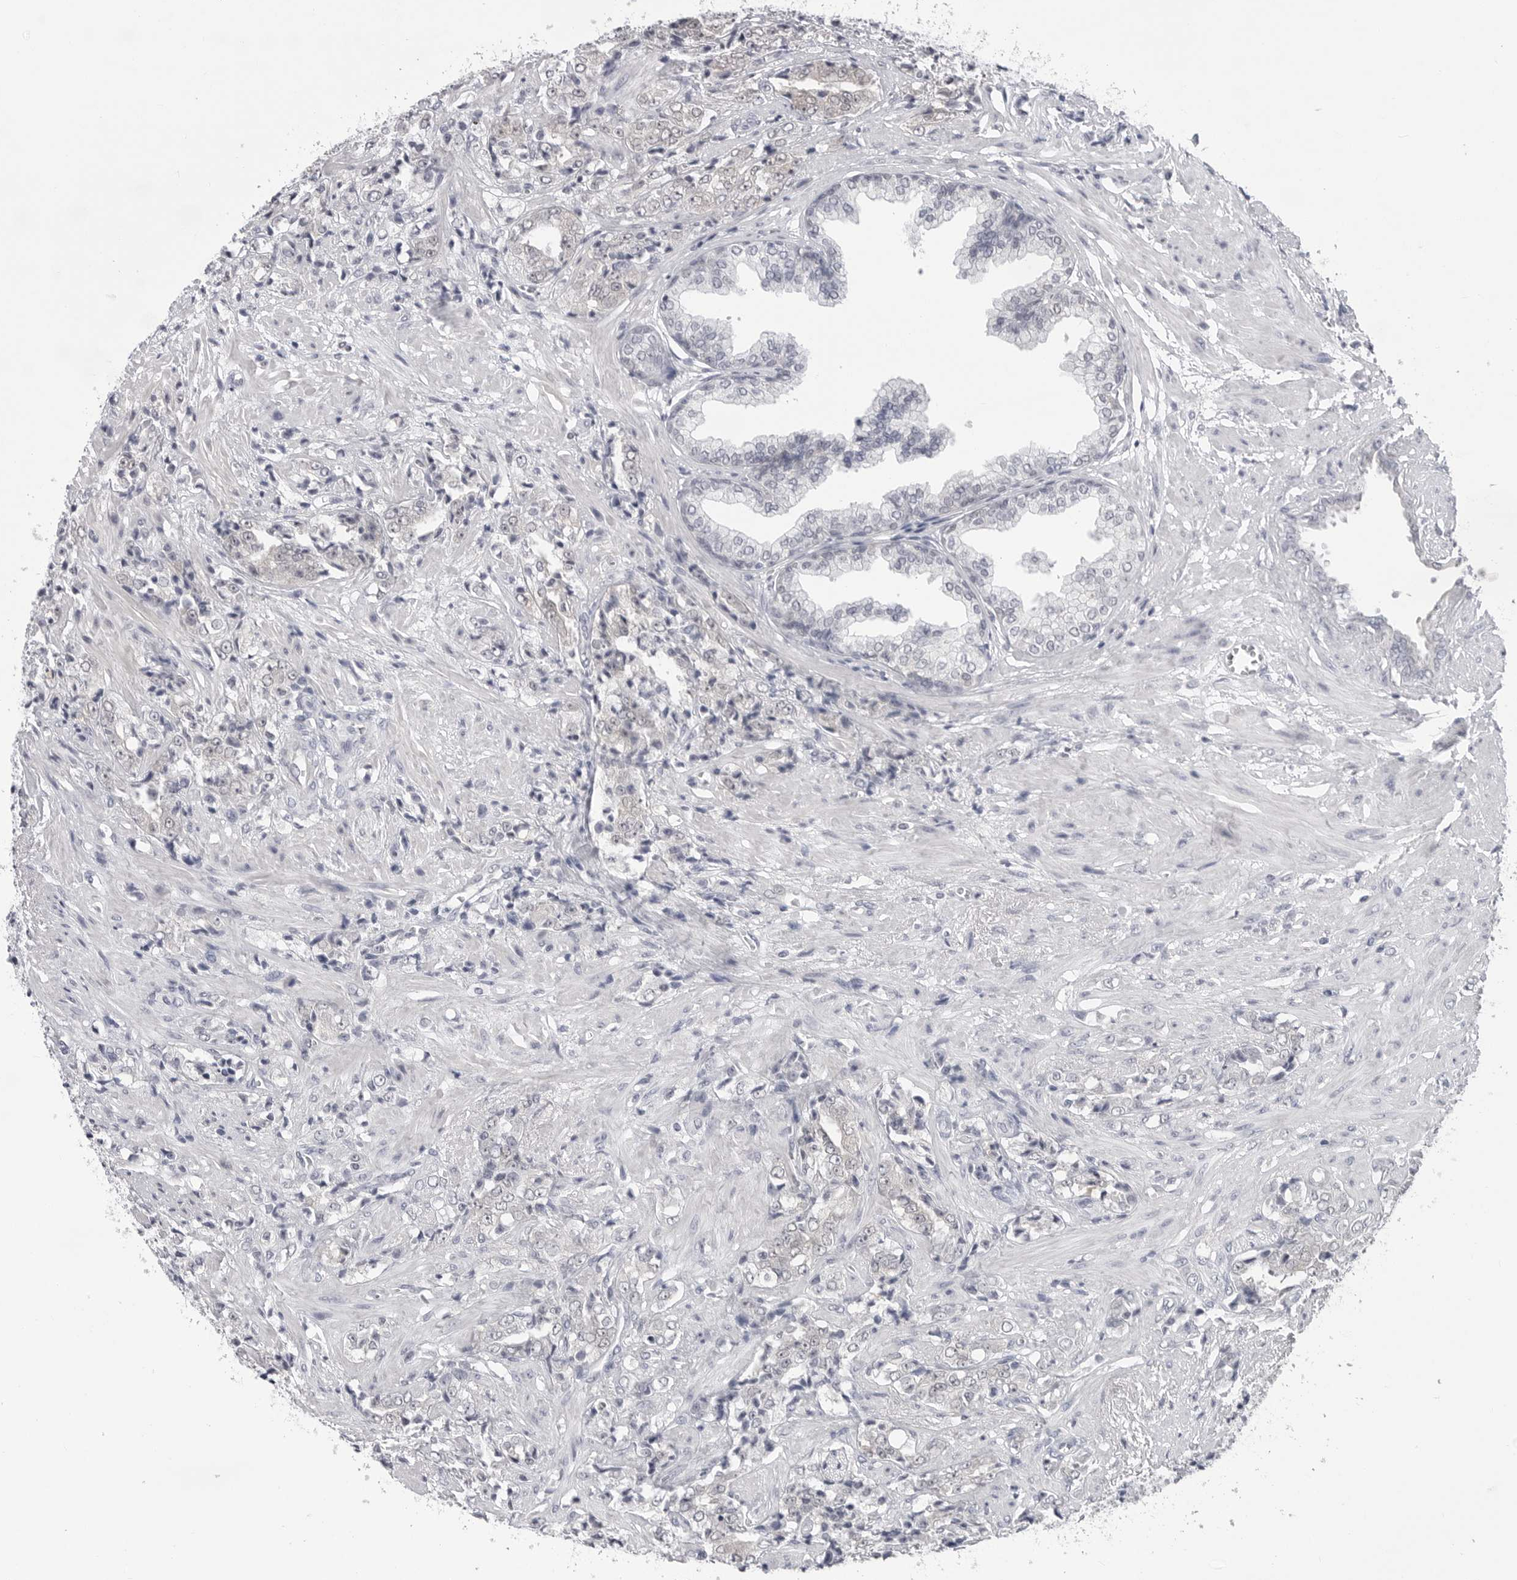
{"staining": {"intensity": "negative", "quantity": "none", "location": "none"}, "tissue": "prostate cancer", "cell_type": "Tumor cells", "image_type": "cancer", "snomed": [{"axis": "morphology", "description": "Adenocarcinoma, High grade"}, {"axis": "topography", "description": "Prostate"}], "caption": "High magnification brightfield microscopy of high-grade adenocarcinoma (prostate) stained with DAB (brown) and counterstained with hematoxylin (blue): tumor cells show no significant positivity. (DAB (3,3'-diaminobenzidine) immunohistochemistry visualized using brightfield microscopy, high magnification).", "gene": "PNPO", "patient": {"sex": "male", "age": 71}}